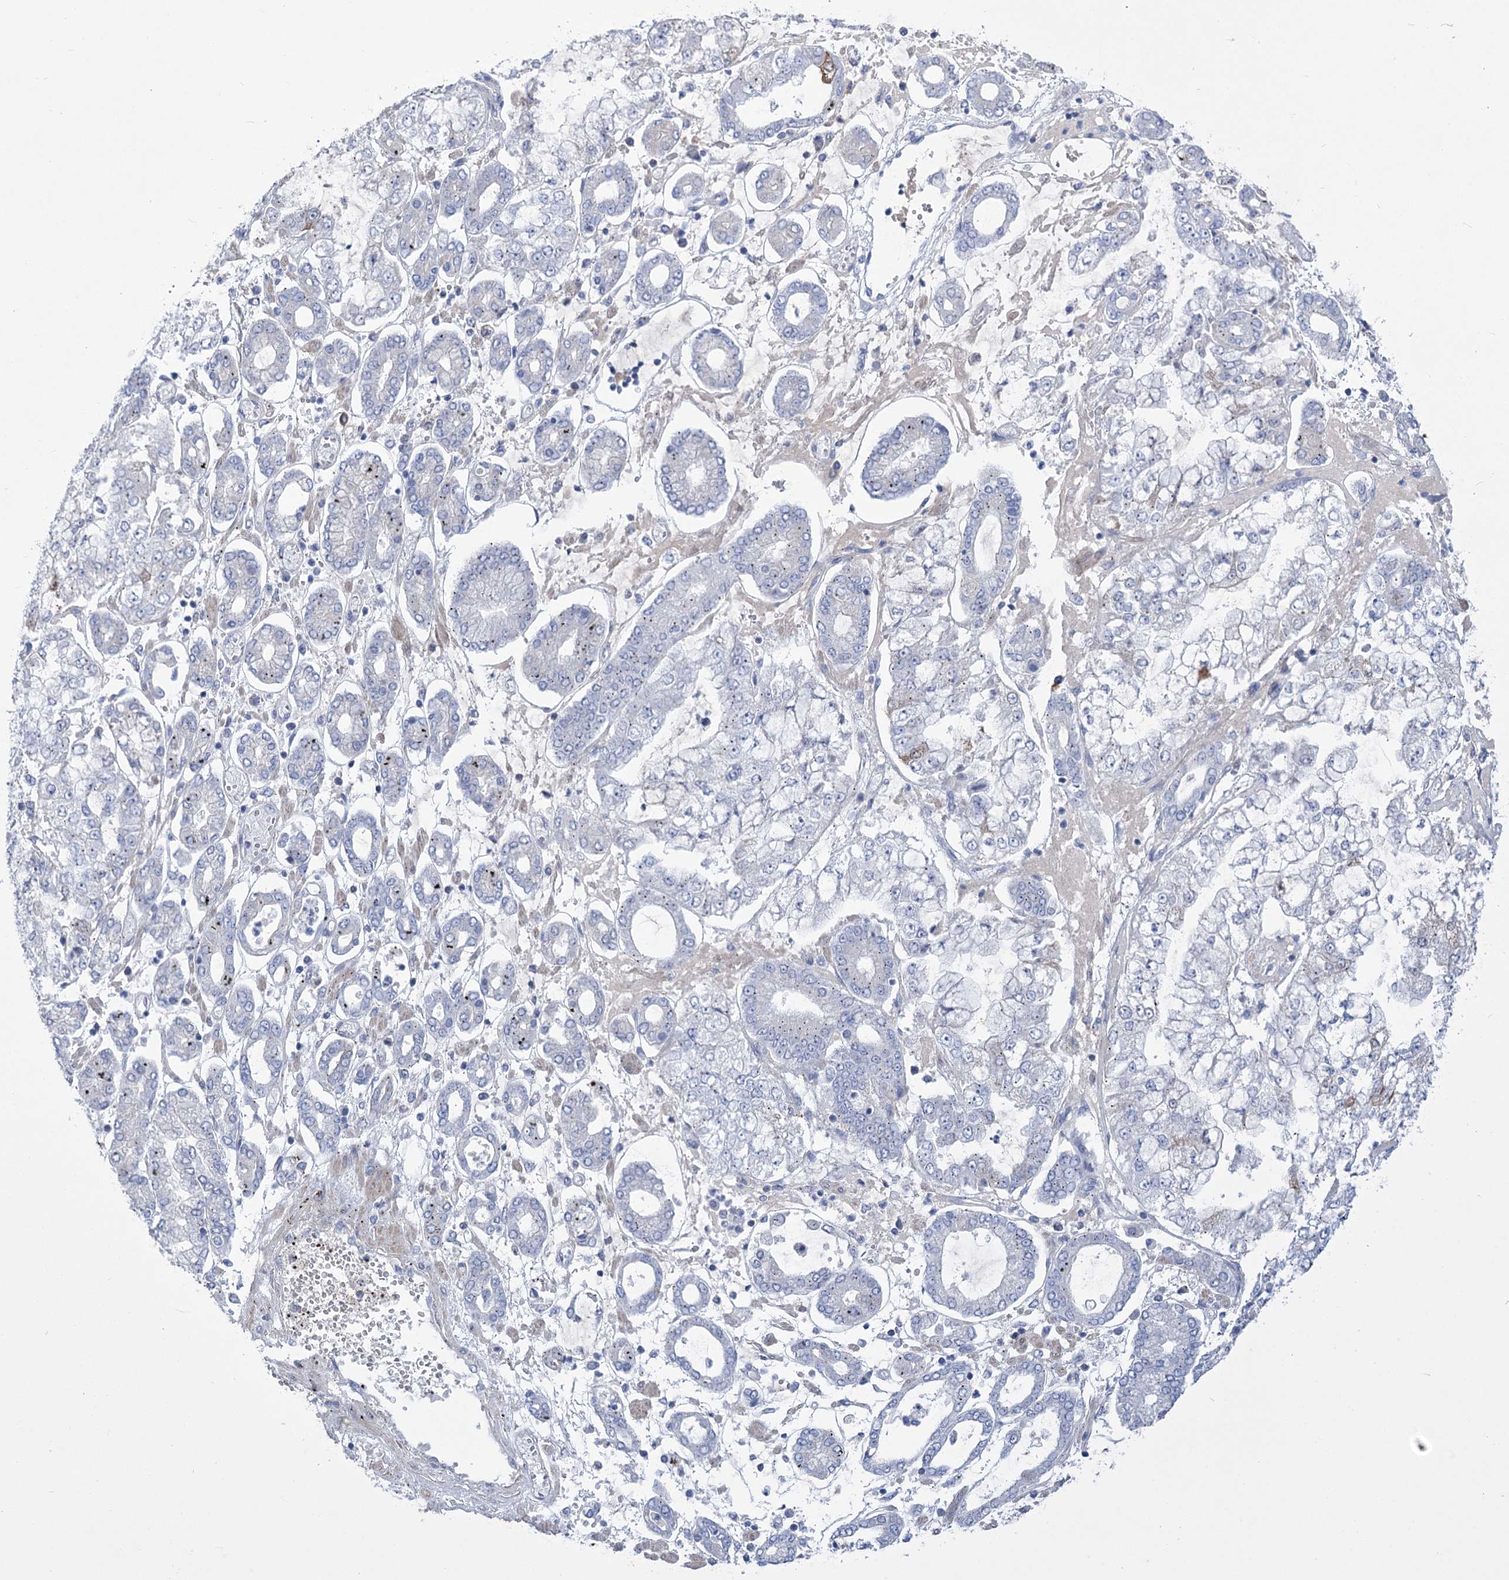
{"staining": {"intensity": "negative", "quantity": "none", "location": "none"}, "tissue": "stomach cancer", "cell_type": "Tumor cells", "image_type": "cancer", "snomed": [{"axis": "morphology", "description": "Adenocarcinoma, NOS"}, {"axis": "topography", "description": "Stomach"}], "caption": "Image shows no significant protein staining in tumor cells of stomach adenocarcinoma.", "gene": "PCDHA1", "patient": {"sex": "male", "age": 76}}